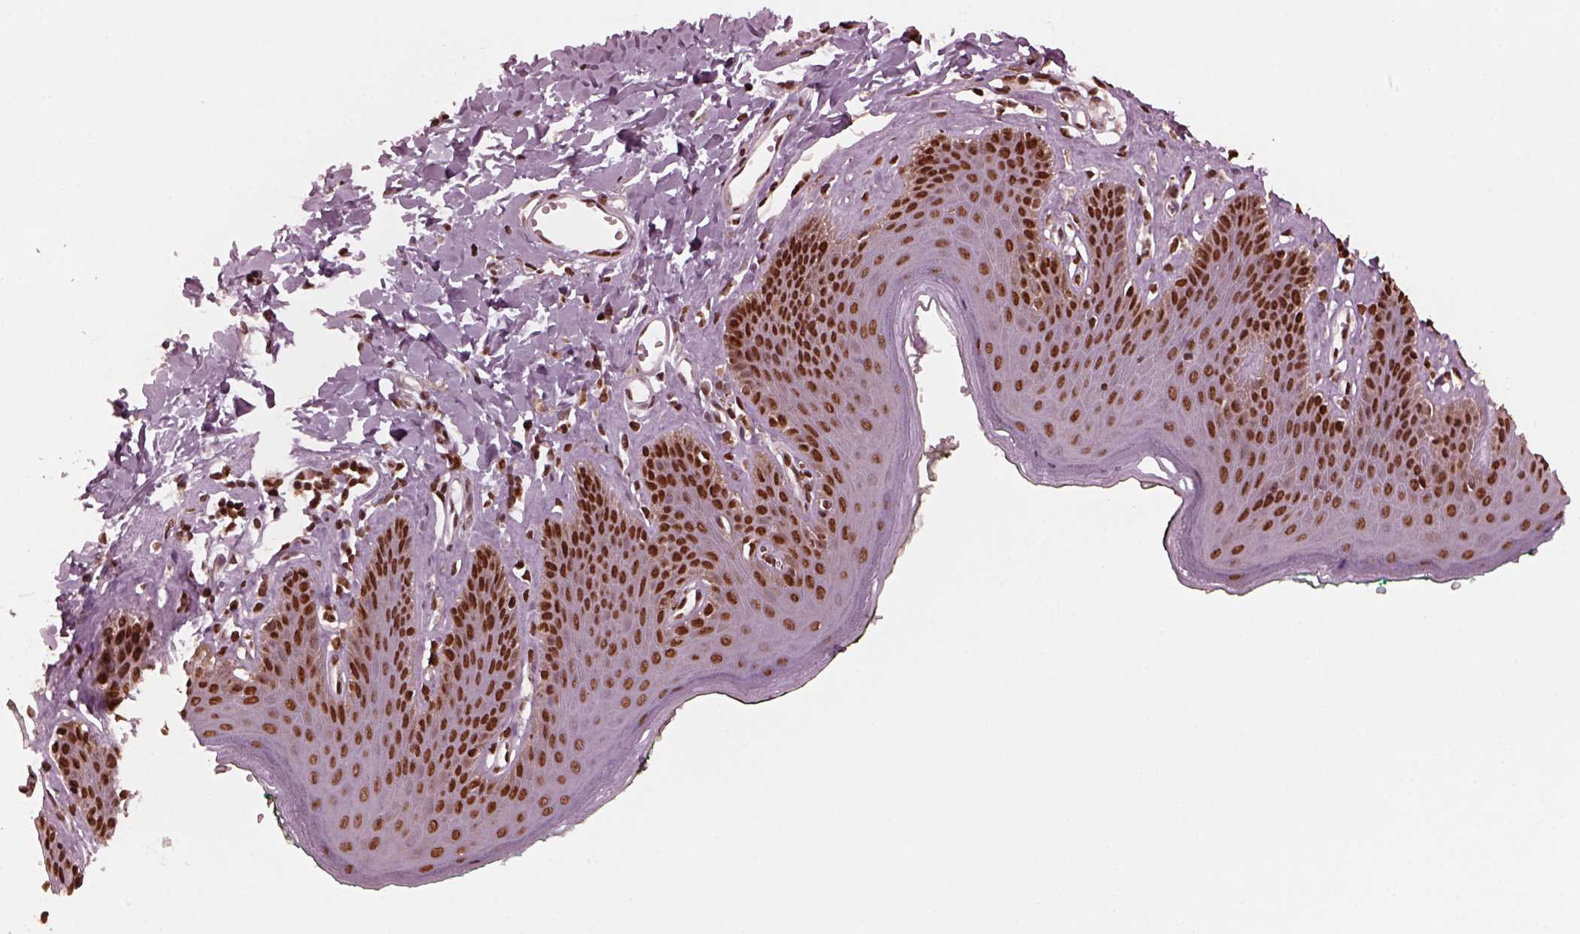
{"staining": {"intensity": "strong", "quantity": ">75%", "location": "nuclear"}, "tissue": "skin", "cell_type": "Epidermal cells", "image_type": "normal", "snomed": [{"axis": "morphology", "description": "Normal tissue, NOS"}, {"axis": "topography", "description": "Vulva"}, {"axis": "topography", "description": "Peripheral nerve tissue"}], "caption": "Brown immunohistochemical staining in normal human skin demonstrates strong nuclear staining in approximately >75% of epidermal cells.", "gene": "NSD1", "patient": {"sex": "female", "age": 66}}